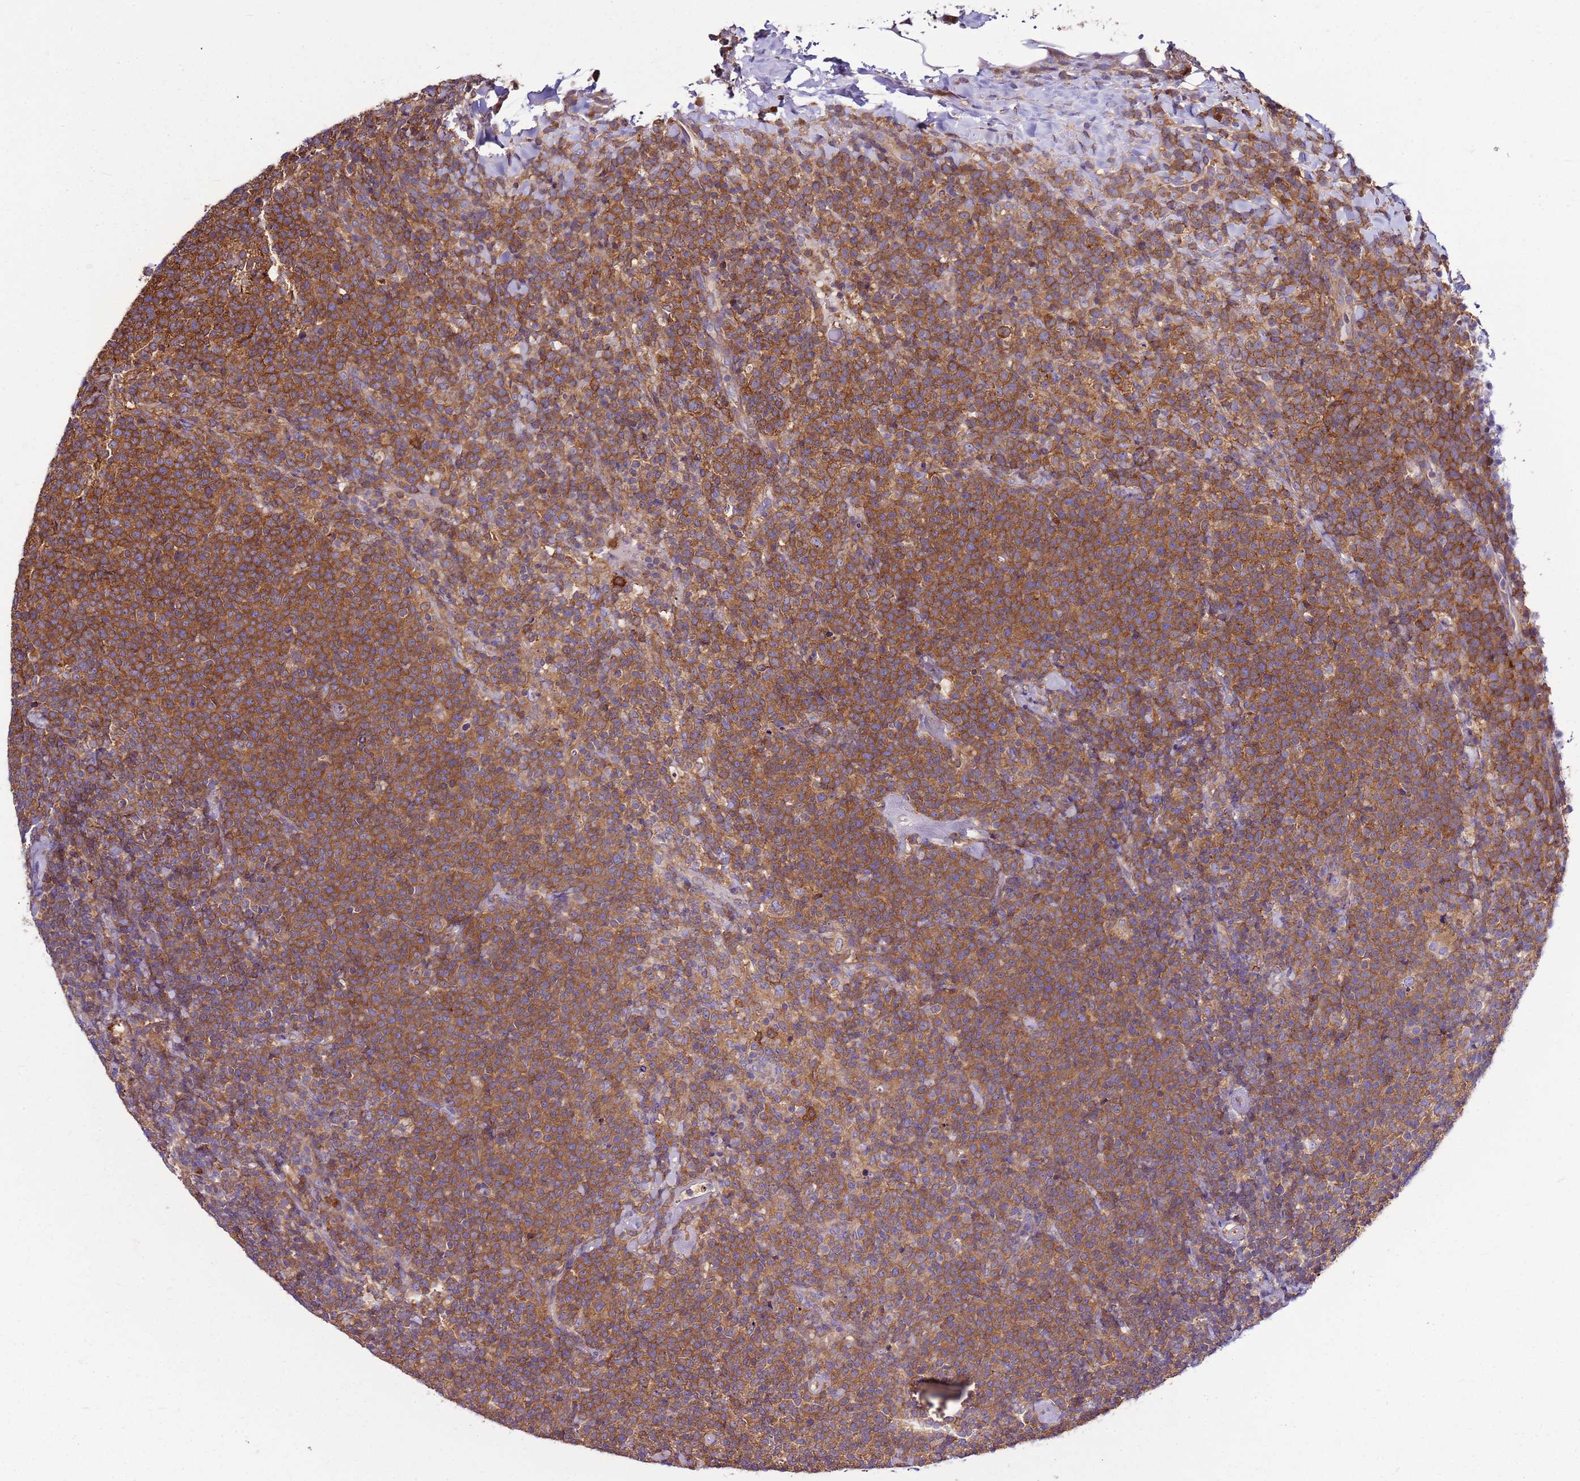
{"staining": {"intensity": "moderate", "quantity": ">75%", "location": "cytoplasmic/membranous"}, "tissue": "lymphoma", "cell_type": "Tumor cells", "image_type": "cancer", "snomed": [{"axis": "morphology", "description": "Malignant lymphoma, non-Hodgkin's type, High grade"}, {"axis": "topography", "description": "Lymph node"}], "caption": "Protein expression analysis of human malignant lymphoma, non-Hodgkin's type (high-grade) reveals moderate cytoplasmic/membranous expression in about >75% of tumor cells.", "gene": "ATXN2L", "patient": {"sex": "male", "age": 61}}